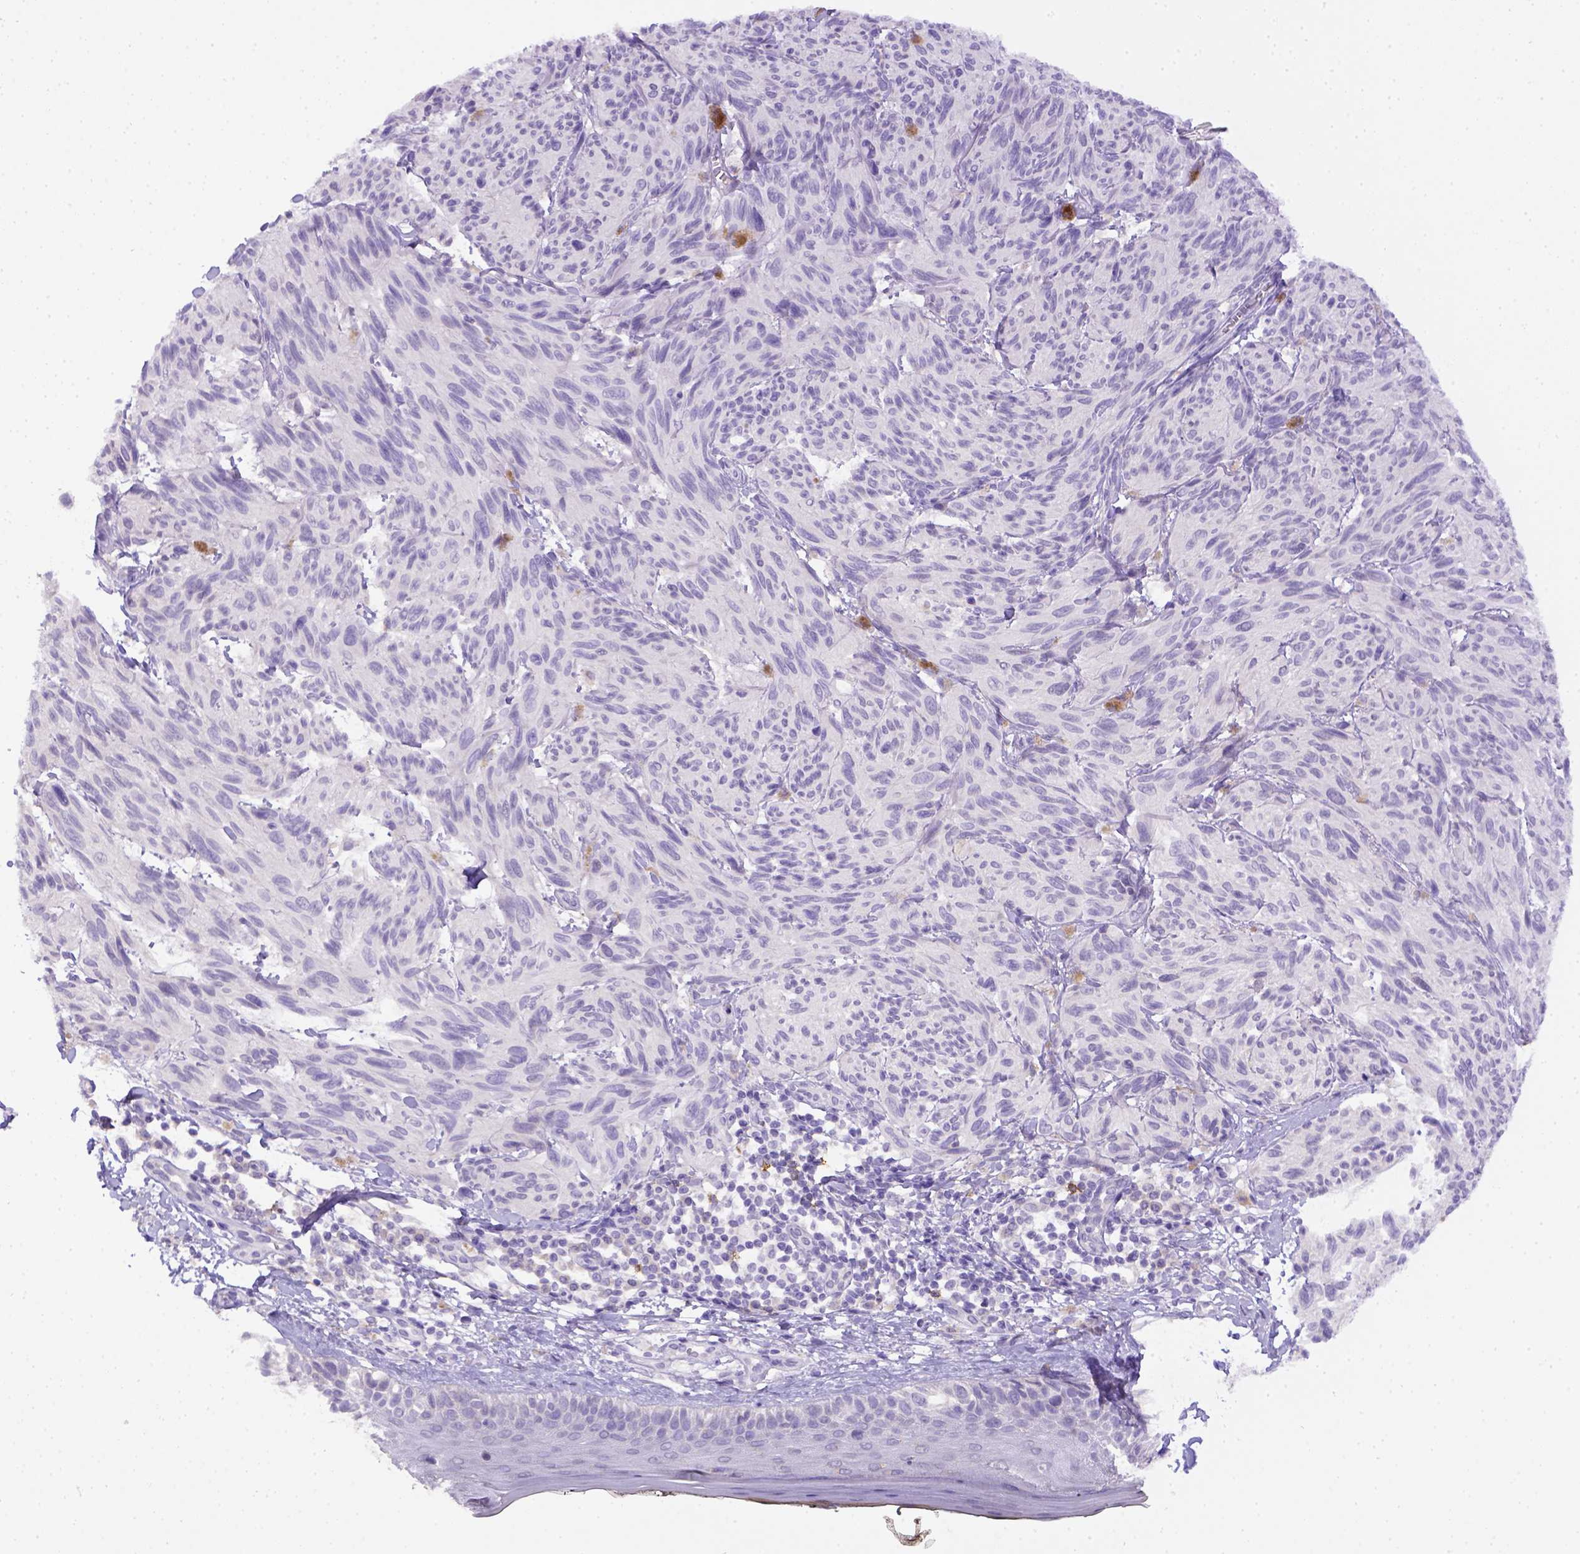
{"staining": {"intensity": "negative", "quantity": "none", "location": "none"}, "tissue": "melanoma", "cell_type": "Tumor cells", "image_type": "cancer", "snomed": [{"axis": "morphology", "description": "Malignant melanoma, NOS"}, {"axis": "topography", "description": "Skin"}], "caption": "This image is of malignant melanoma stained with immunohistochemistry to label a protein in brown with the nuclei are counter-stained blue. There is no positivity in tumor cells.", "gene": "B3GAT1", "patient": {"sex": "male", "age": 79}}